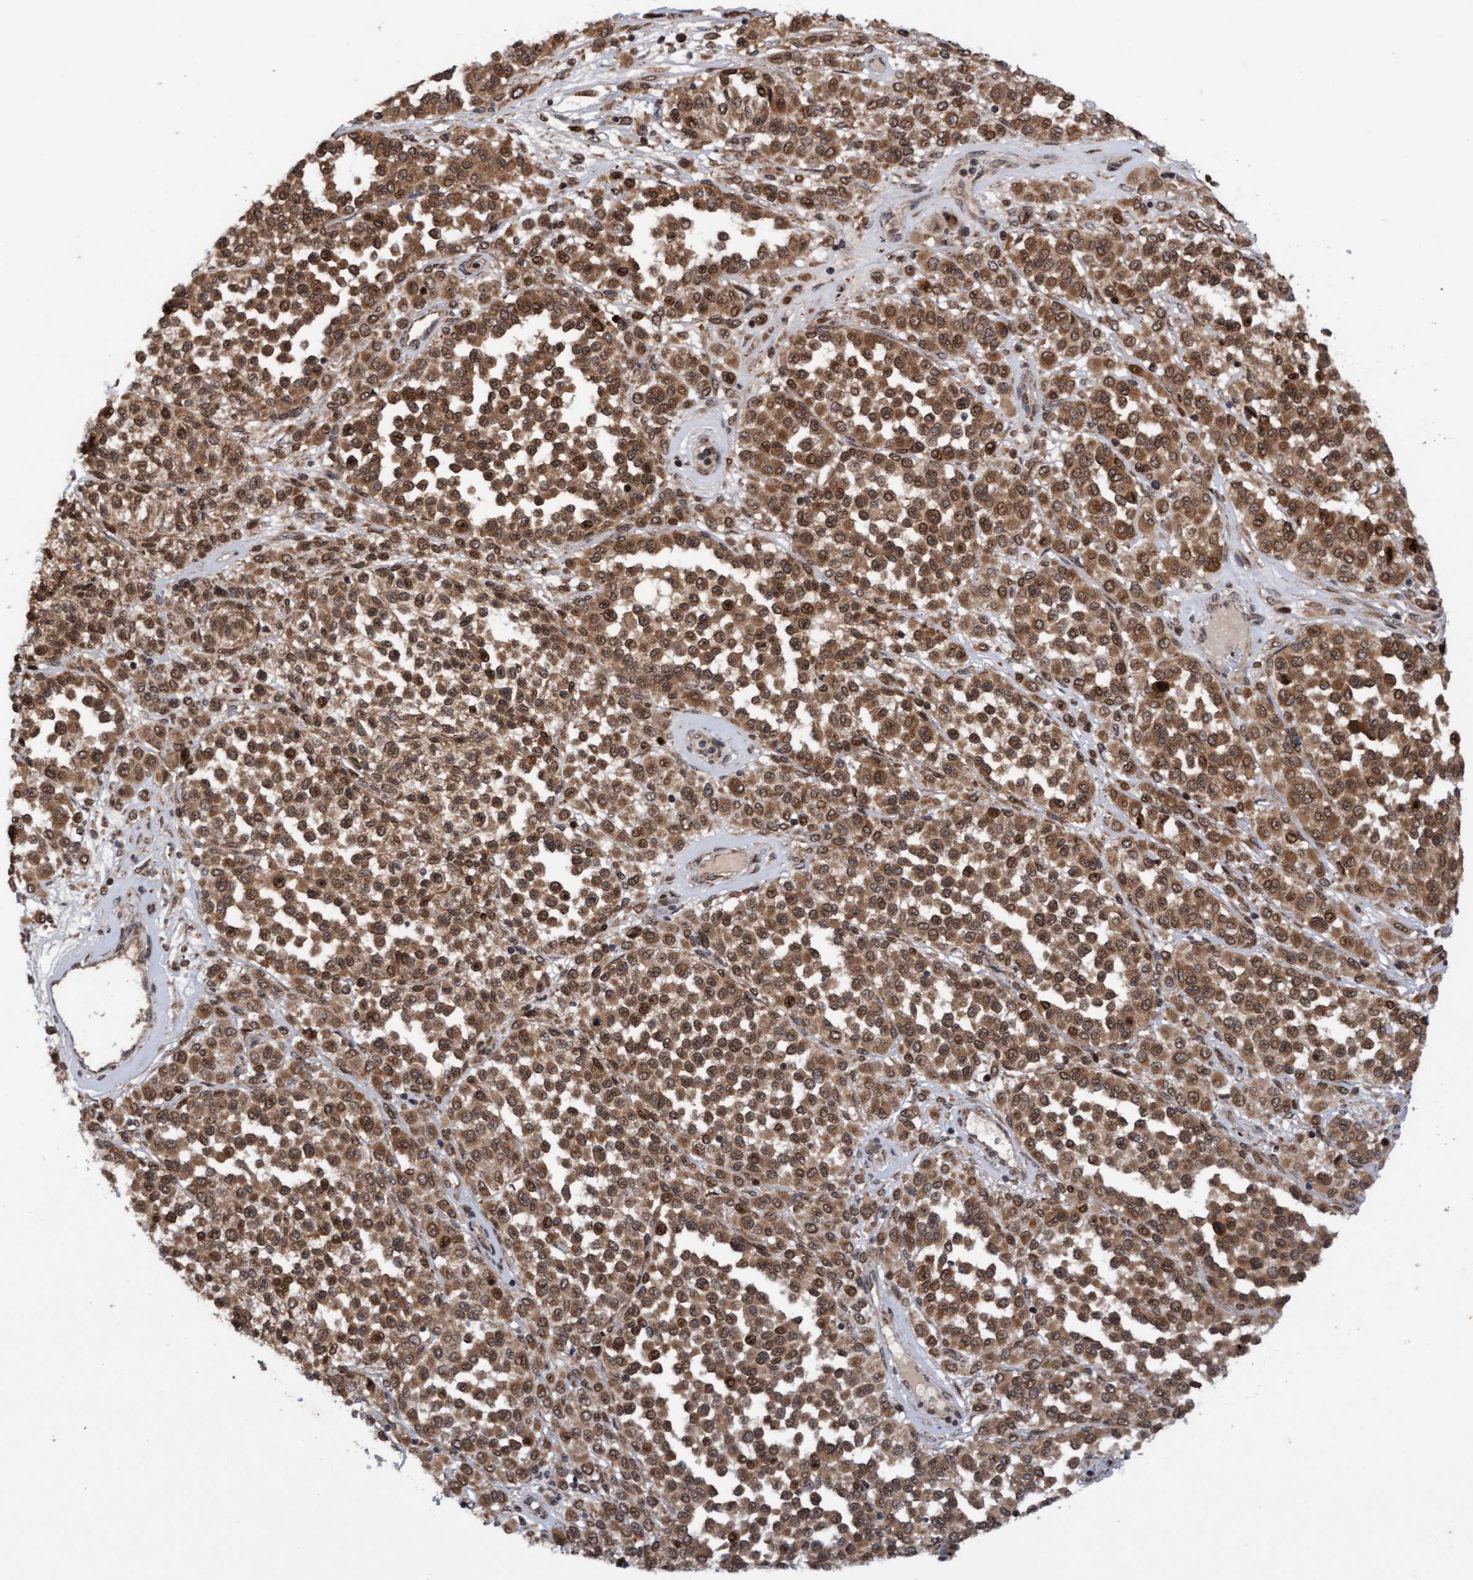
{"staining": {"intensity": "moderate", "quantity": ">75%", "location": "cytoplasmic/membranous,nuclear"}, "tissue": "melanoma", "cell_type": "Tumor cells", "image_type": "cancer", "snomed": [{"axis": "morphology", "description": "Malignant melanoma, Metastatic site"}, {"axis": "topography", "description": "Pancreas"}], "caption": "Moderate cytoplasmic/membranous and nuclear positivity is seen in approximately >75% of tumor cells in melanoma.", "gene": "TANC2", "patient": {"sex": "female", "age": 30}}